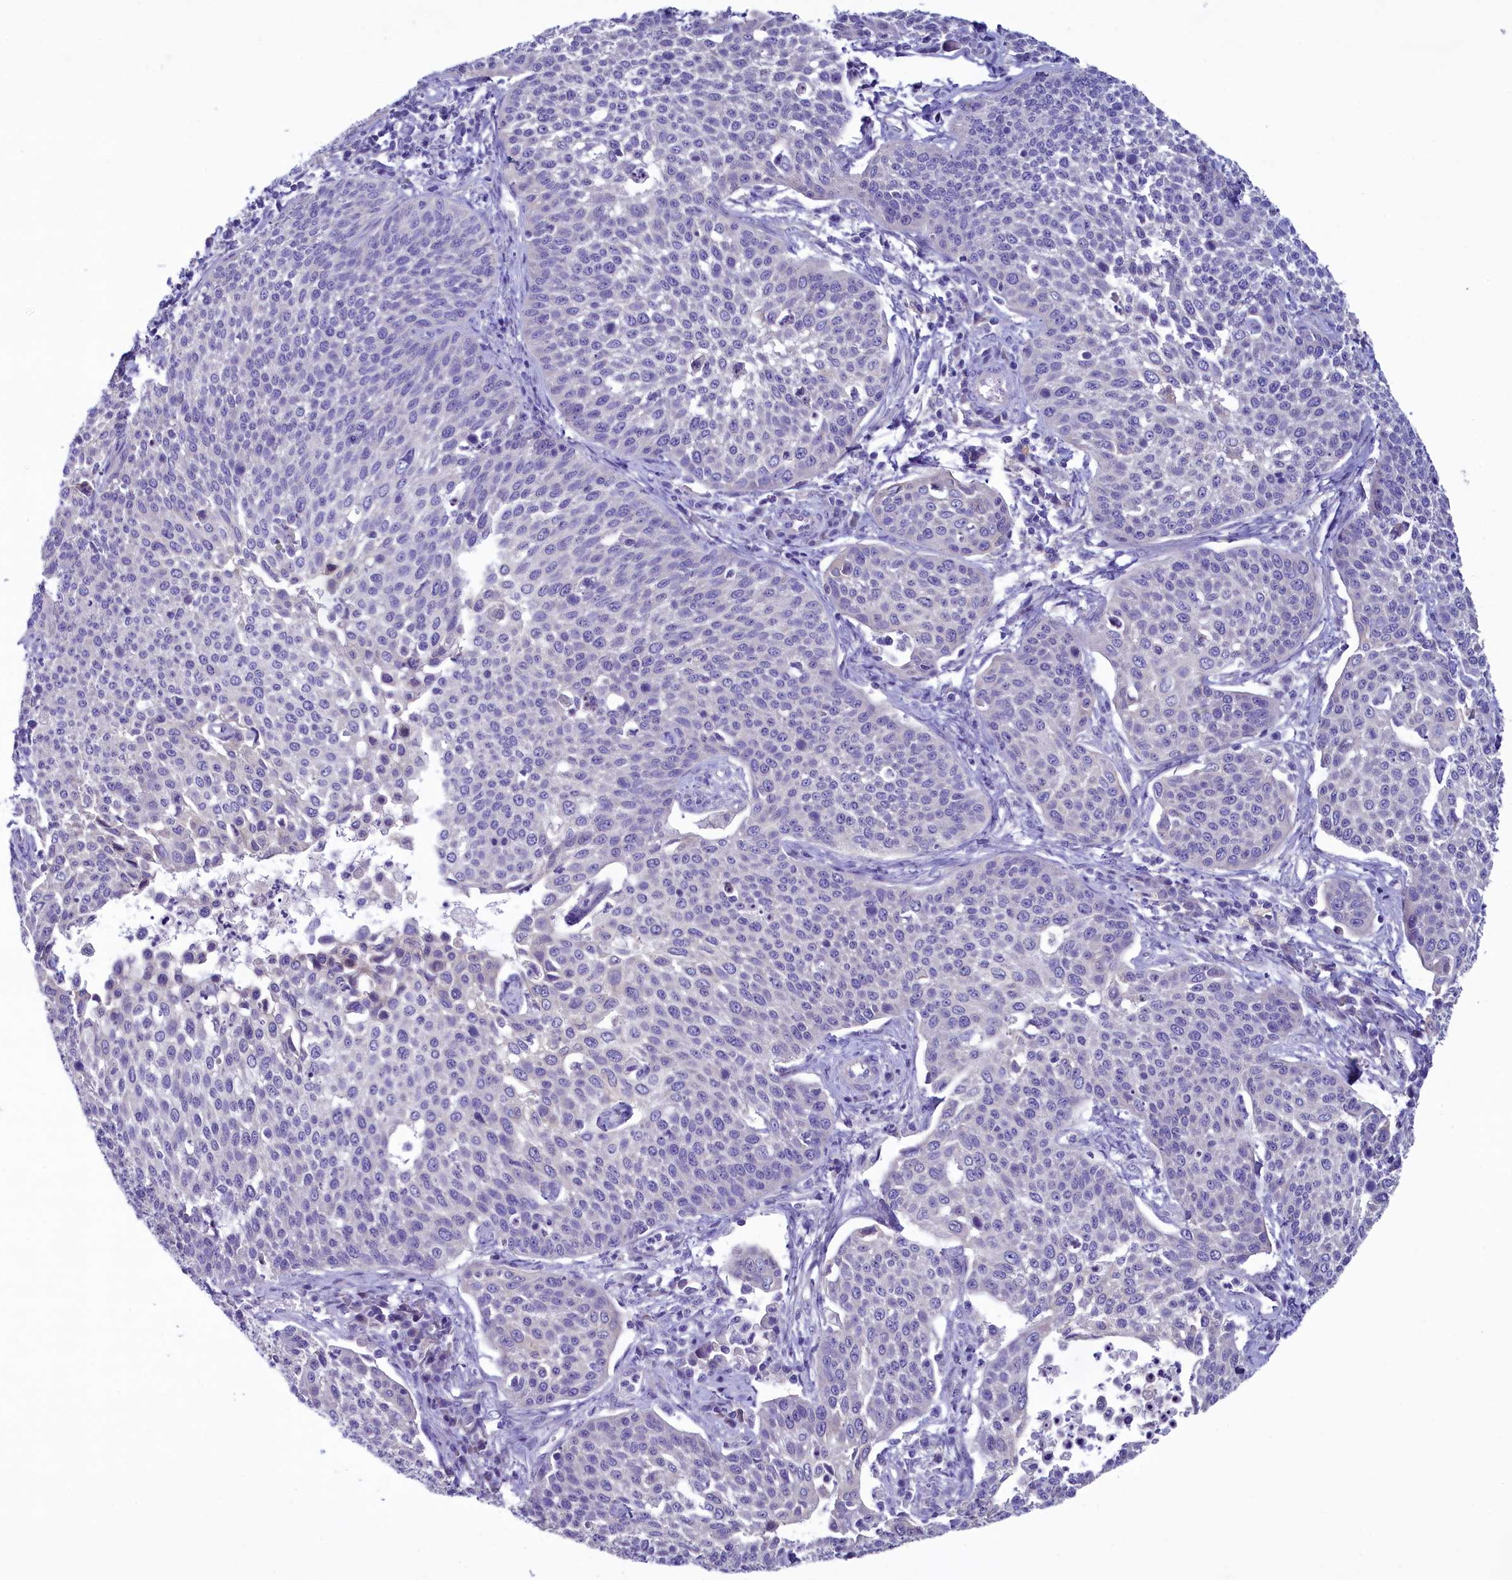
{"staining": {"intensity": "negative", "quantity": "none", "location": "none"}, "tissue": "cervical cancer", "cell_type": "Tumor cells", "image_type": "cancer", "snomed": [{"axis": "morphology", "description": "Squamous cell carcinoma, NOS"}, {"axis": "topography", "description": "Cervix"}], "caption": "DAB (3,3'-diaminobenzidine) immunohistochemical staining of human cervical cancer (squamous cell carcinoma) reveals no significant staining in tumor cells. Nuclei are stained in blue.", "gene": "KRBOX5", "patient": {"sex": "female", "age": 34}}